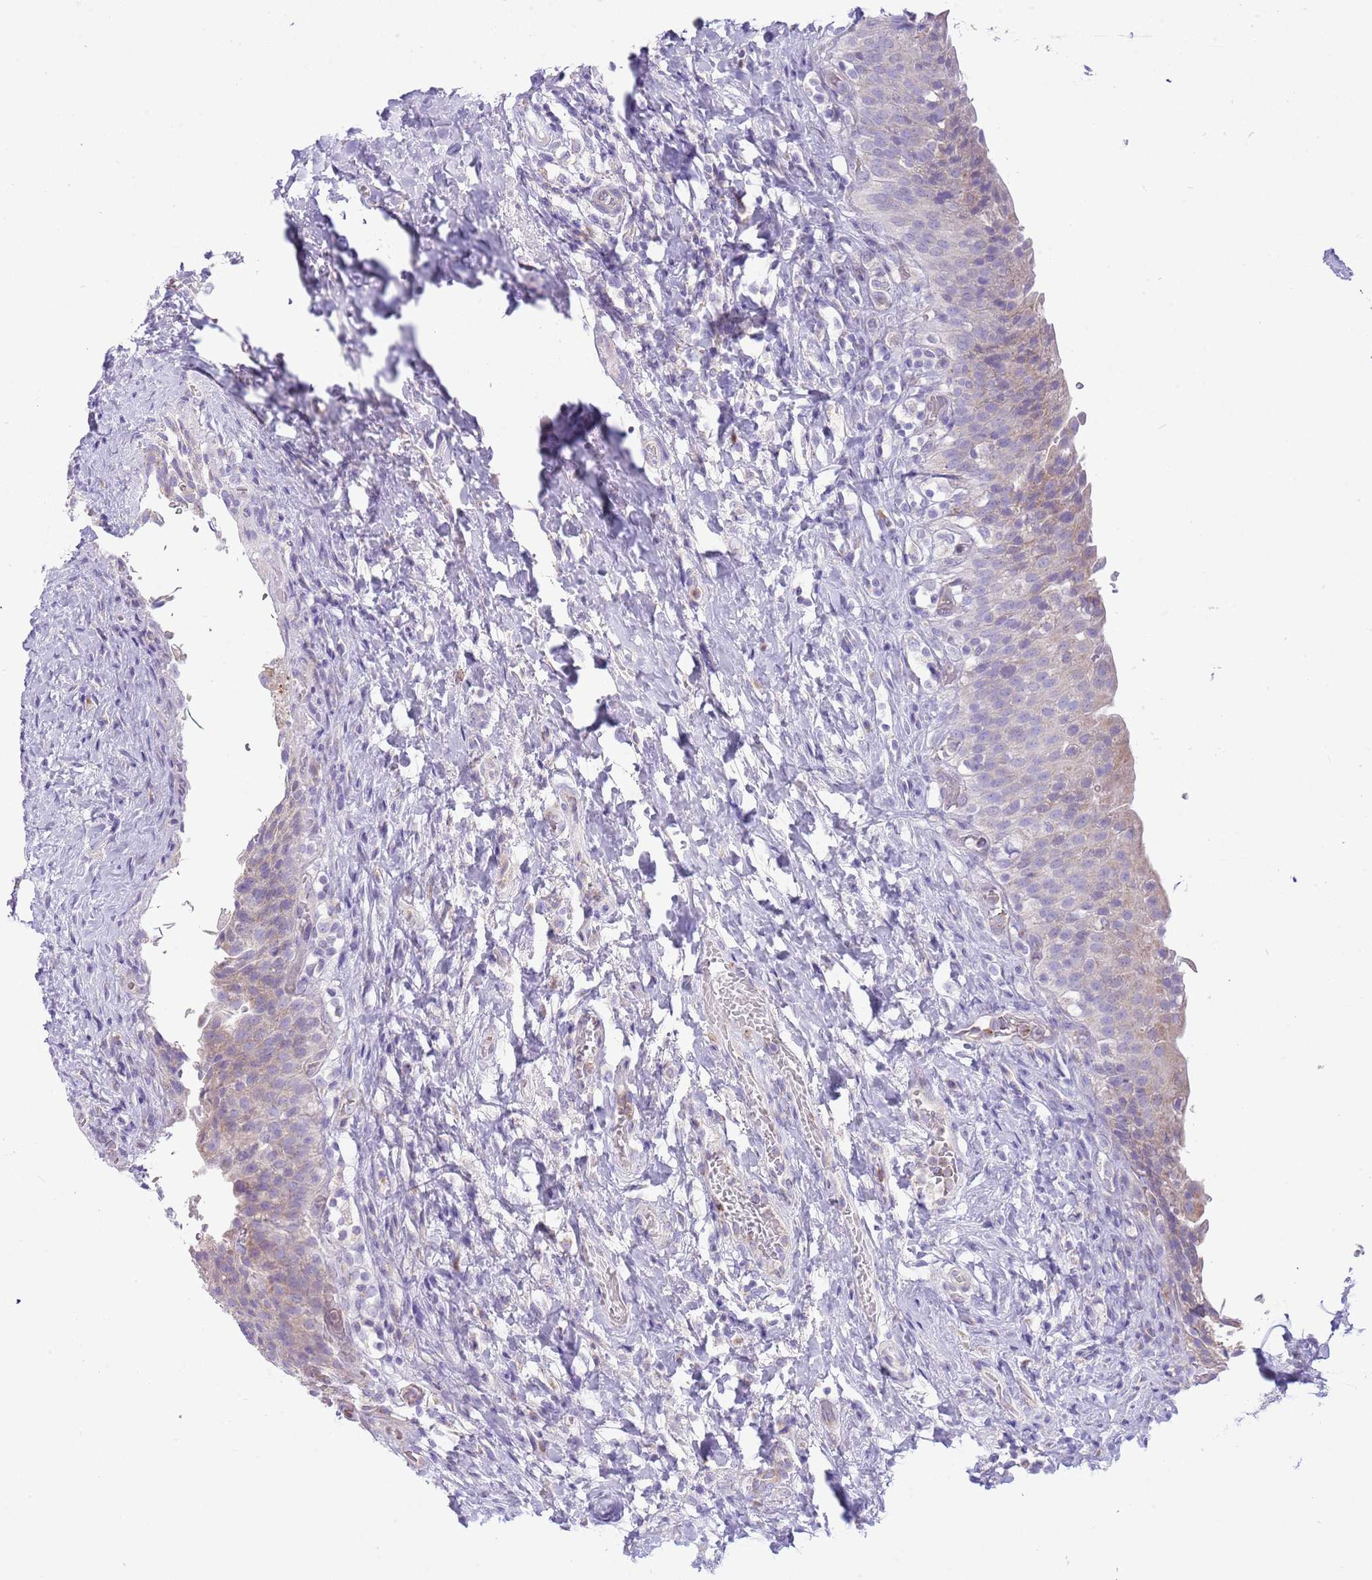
{"staining": {"intensity": "weak", "quantity": "25%-75%", "location": "cytoplasmic/membranous"}, "tissue": "urinary bladder", "cell_type": "Urothelial cells", "image_type": "normal", "snomed": [{"axis": "morphology", "description": "Normal tissue, NOS"}, {"axis": "morphology", "description": "Inflammation, NOS"}, {"axis": "topography", "description": "Urinary bladder"}], "caption": "This photomicrograph reveals IHC staining of unremarkable urinary bladder, with low weak cytoplasmic/membranous positivity in approximately 25%-75% of urothelial cells.", "gene": "OAZ2", "patient": {"sex": "male", "age": 64}}